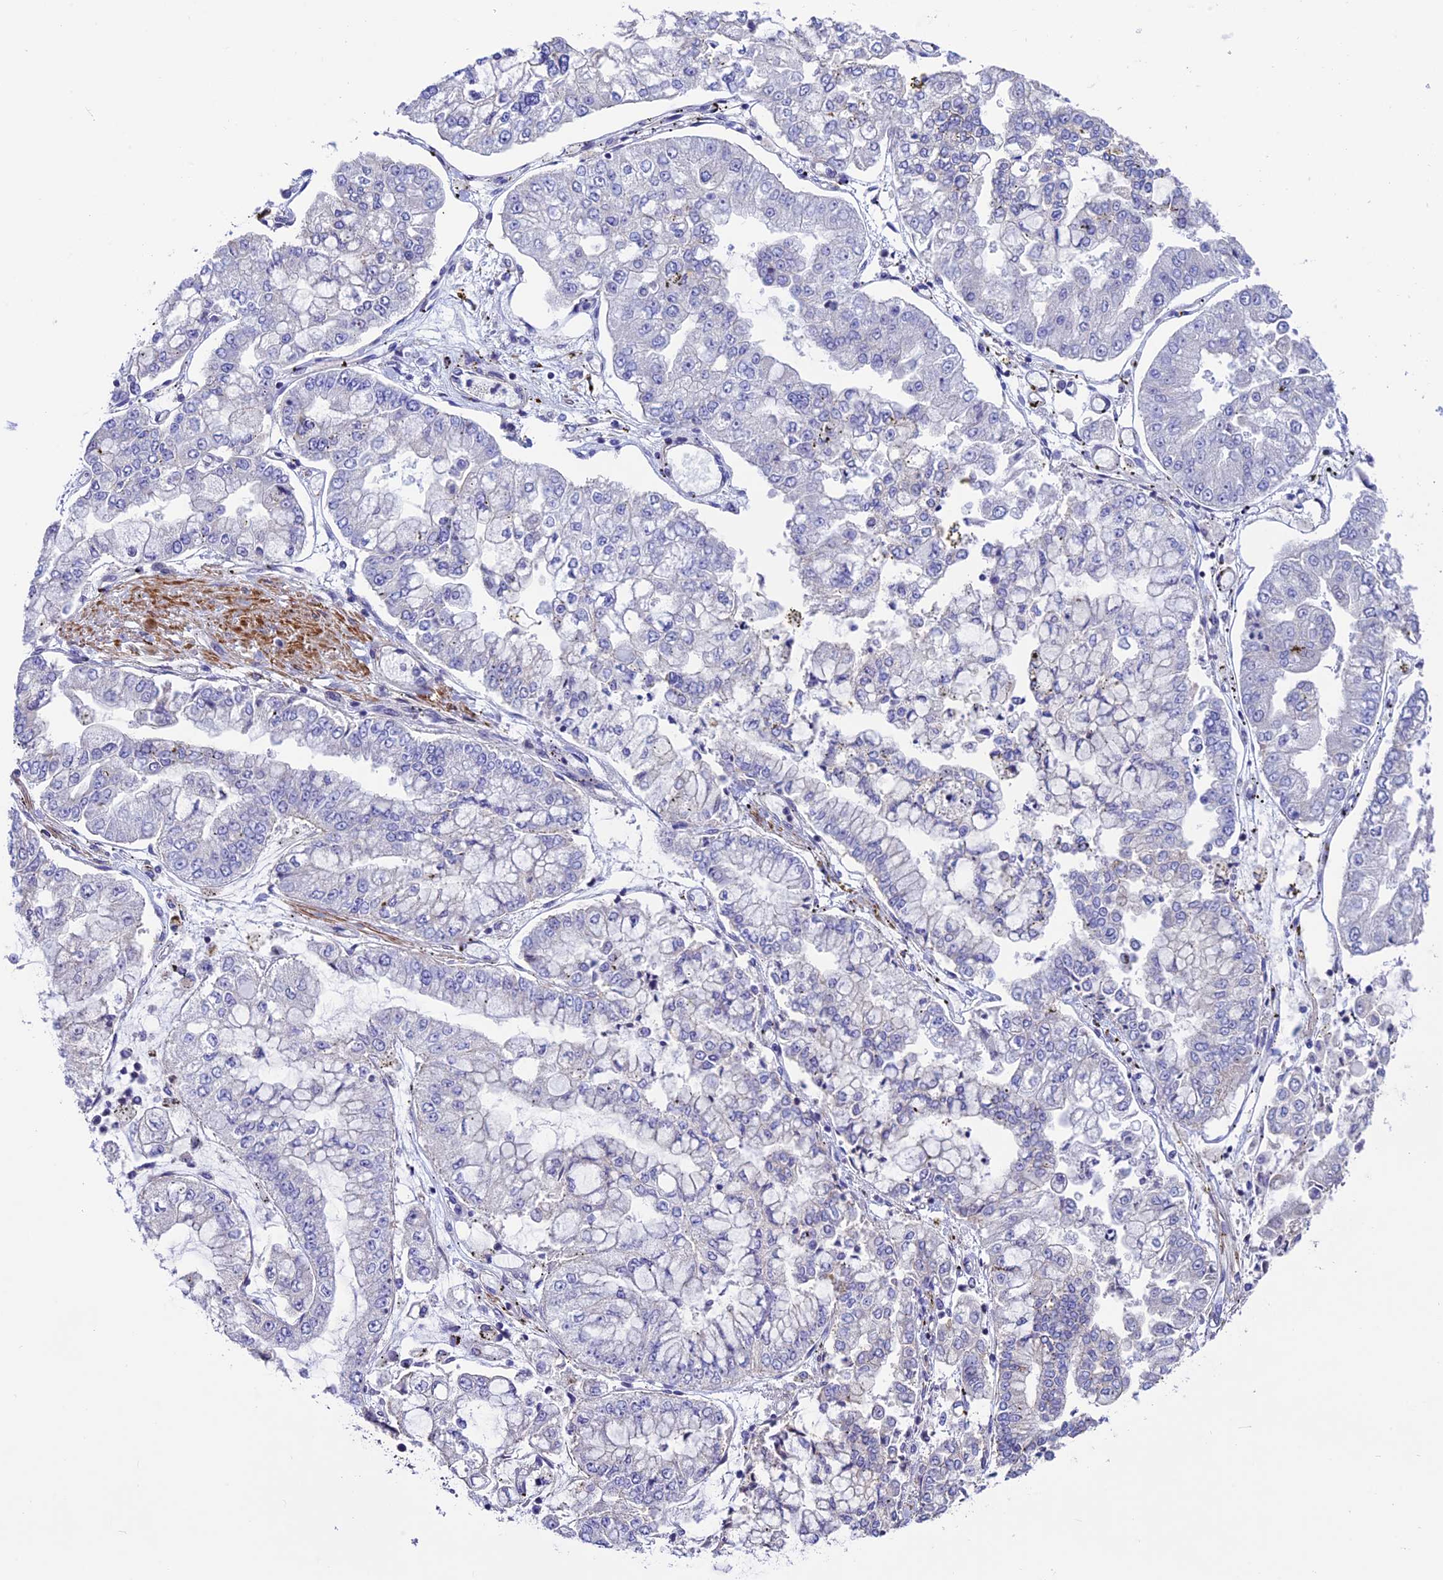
{"staining": {"intensity": "negative", "quantity": "none", "location": "none"}, "tissue": "stomach cancer", "cell_type": "Tumor cells", "image_type": "cancer", "snomed": [{"axis": "morphology", "description": "Adenocarcinoma, NOS"}, {"axis": "topography", "description": "Stomach"}], "caption": "Tumor cells show no significant positivity in stomach cancer.", "gene": "FAM178B", "patient": {"sex": "male", "age": 76}}